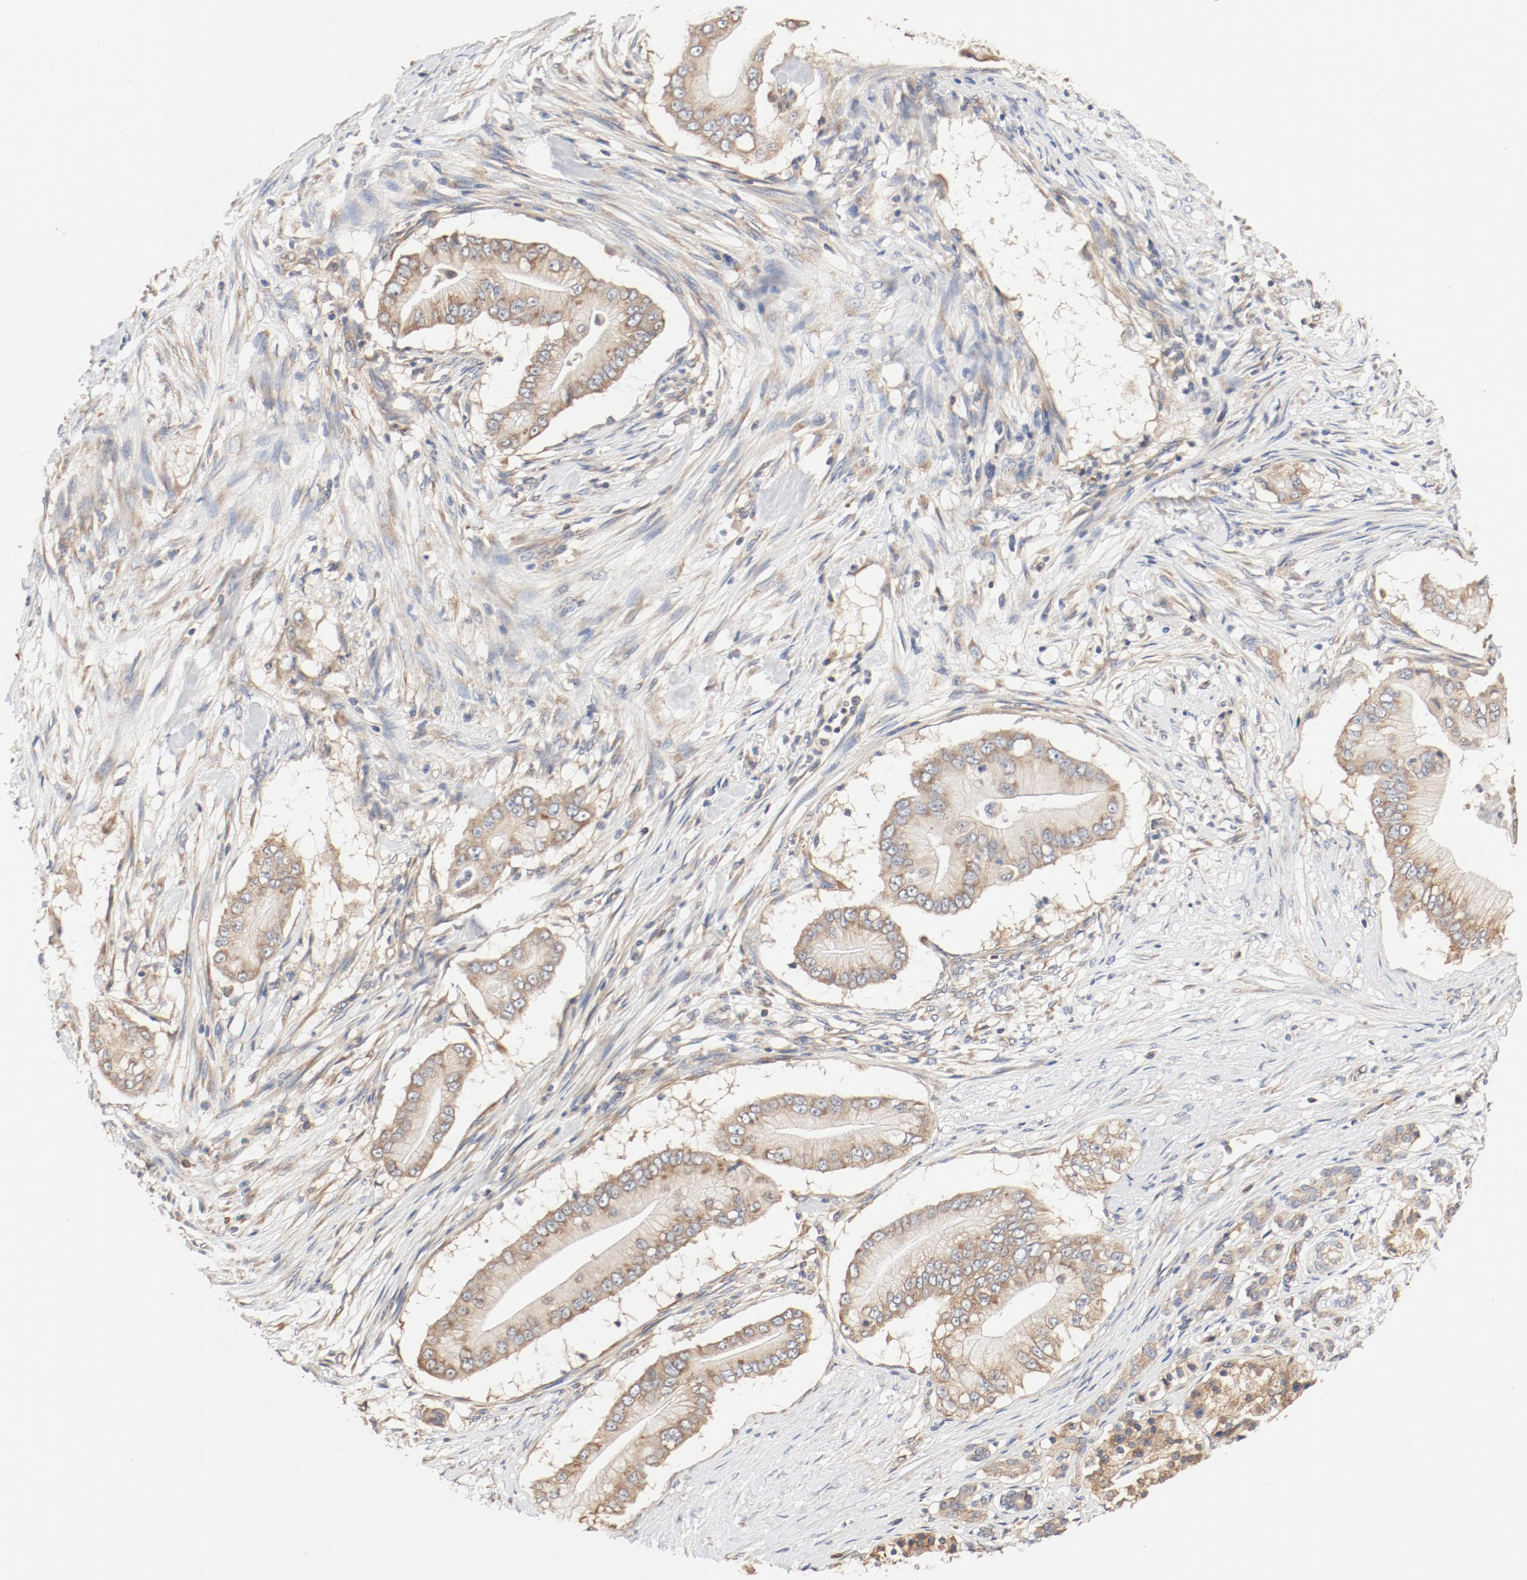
{"staining": {"intensity": "moderate", "quantity": ">75%", "location": "cytoplasmic/membranous"}, "tissue": "pancreatic cancer", "cell_type": "Tumor cells", "image_type": "cancer", "snomed": [{"axis": "morphology", "description": "Adenocarcinoma, NOS"}, {"axis": "topography", "description": "Pancreas"}], "caption": "Immunohistochemistry staining of adenocarcinoma (pancreatic), which demonstrates medium levels of moderate cytoplasmic/membranous positivity in approximately >75% of tumor cells indicating moderate cytoplasmic/membranous protein positivity. The staining was performed using DAB (3,3'-diaminobenzidine) (brown) for protein detection and nuclei were counterstained in hematoxylin (blue).", "gene": "RPS6", "patient": {"sex": "male", "age": 62}}